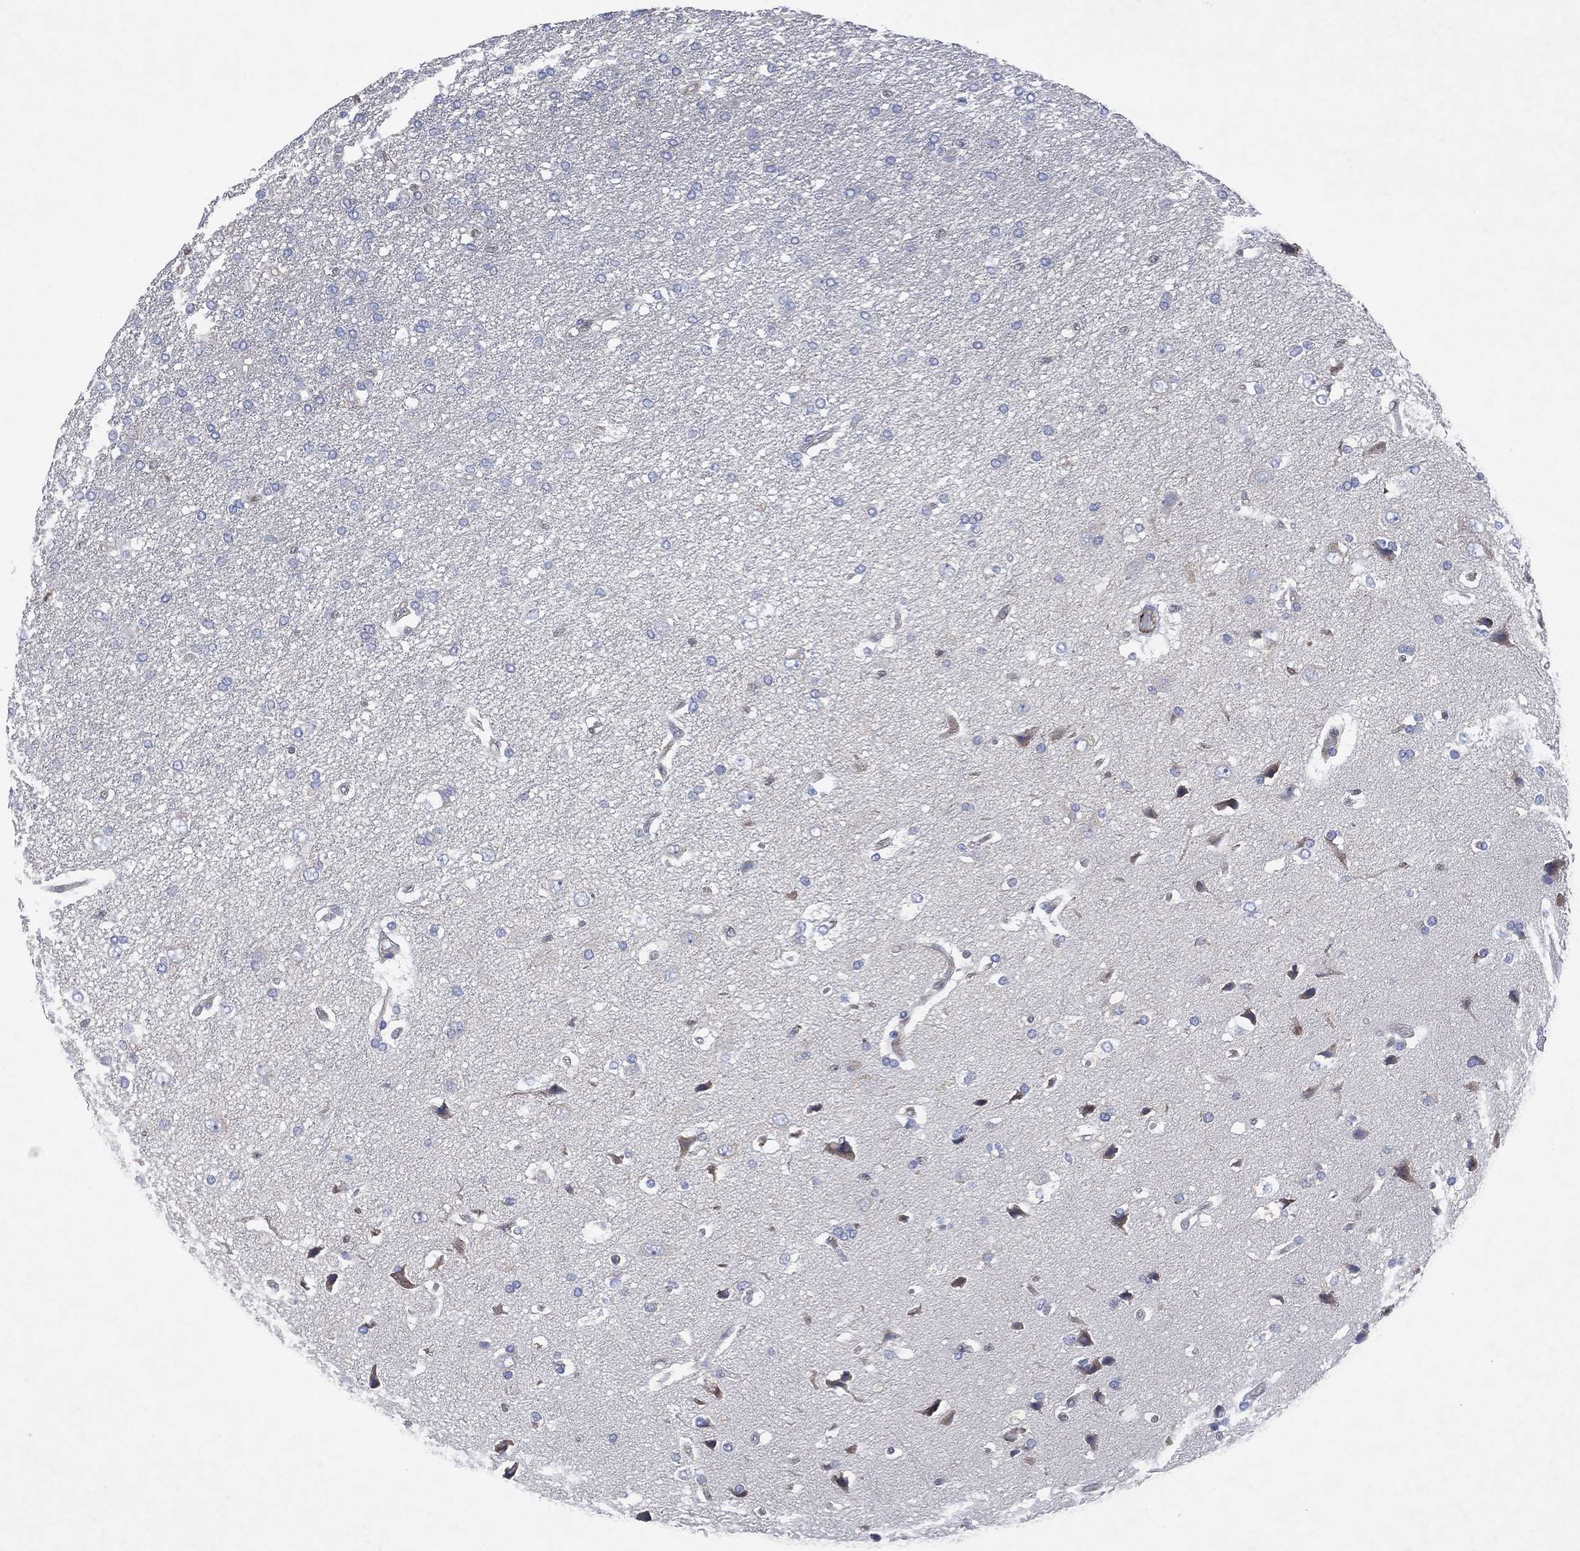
{"staining": {"intensity": "negative", "quantity": "none", "location": "none"}, "tissue": "glioma", "cell_type": "Tumor cells", "image_type": "cancer", "snomed": [{"axis": "morphology", "description": "Glioma, malignant, High grade"}, {"axis": "topography", "description": "Brain"}], "caption": "Immunohistochemistry (IHC) micrograph of malignant glioma (high-grade) stained for a protein (brown), which demonstrates no staining in tumor cells. The staining is performed using DAB brown chromogen with nuclei counter-stained in using hematoxylin.", "gene": "FLI1", "patient": {"sex": "female", "age": 63}}